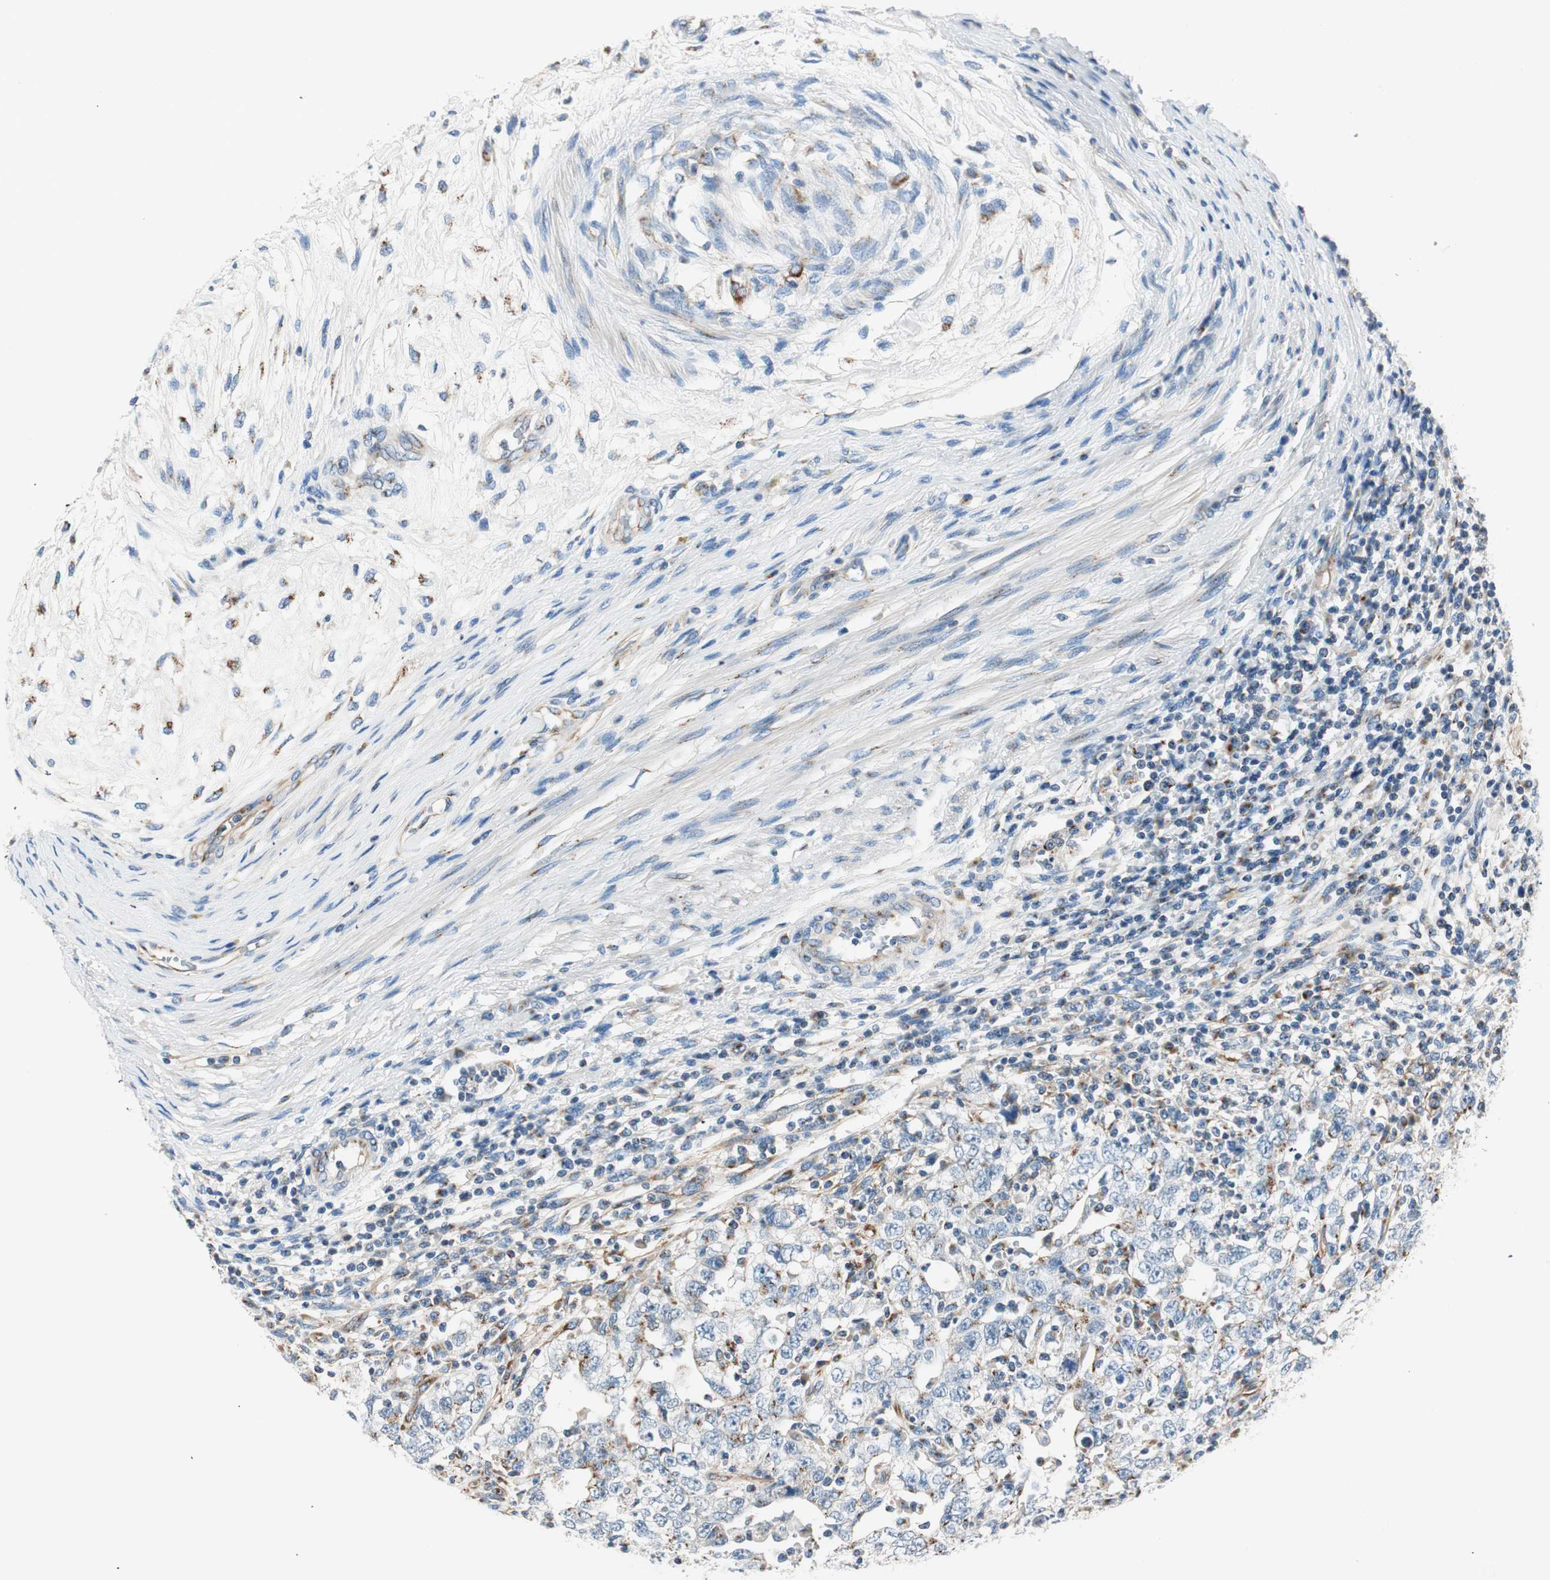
{"staining": {"intensity": "moderate", "quantity": "<25%", "location": "cytoplasmic/membranous"}, "tissue": "testis cancer", "cell_type": "Tumor cells", "image_type": "cancer", "snomed": [{"axis": "morphology", "description": "Carcinoma, Embryonal, NOS"}, {"axis": "topography", "description": "Testis"}], "caption": "IHC photomicrograph of neoplastic tissue: human testis cancer stained using immunohistochemistry (IHC) demonstrates low levels of moderate protein expression localized specifically in the cytoplasmic/membranous of tumor cells, appearing as a cytoplasmic/membranous brown color.", "gene": "TMF1", "patient": {"sex": "male", "age": 26}}